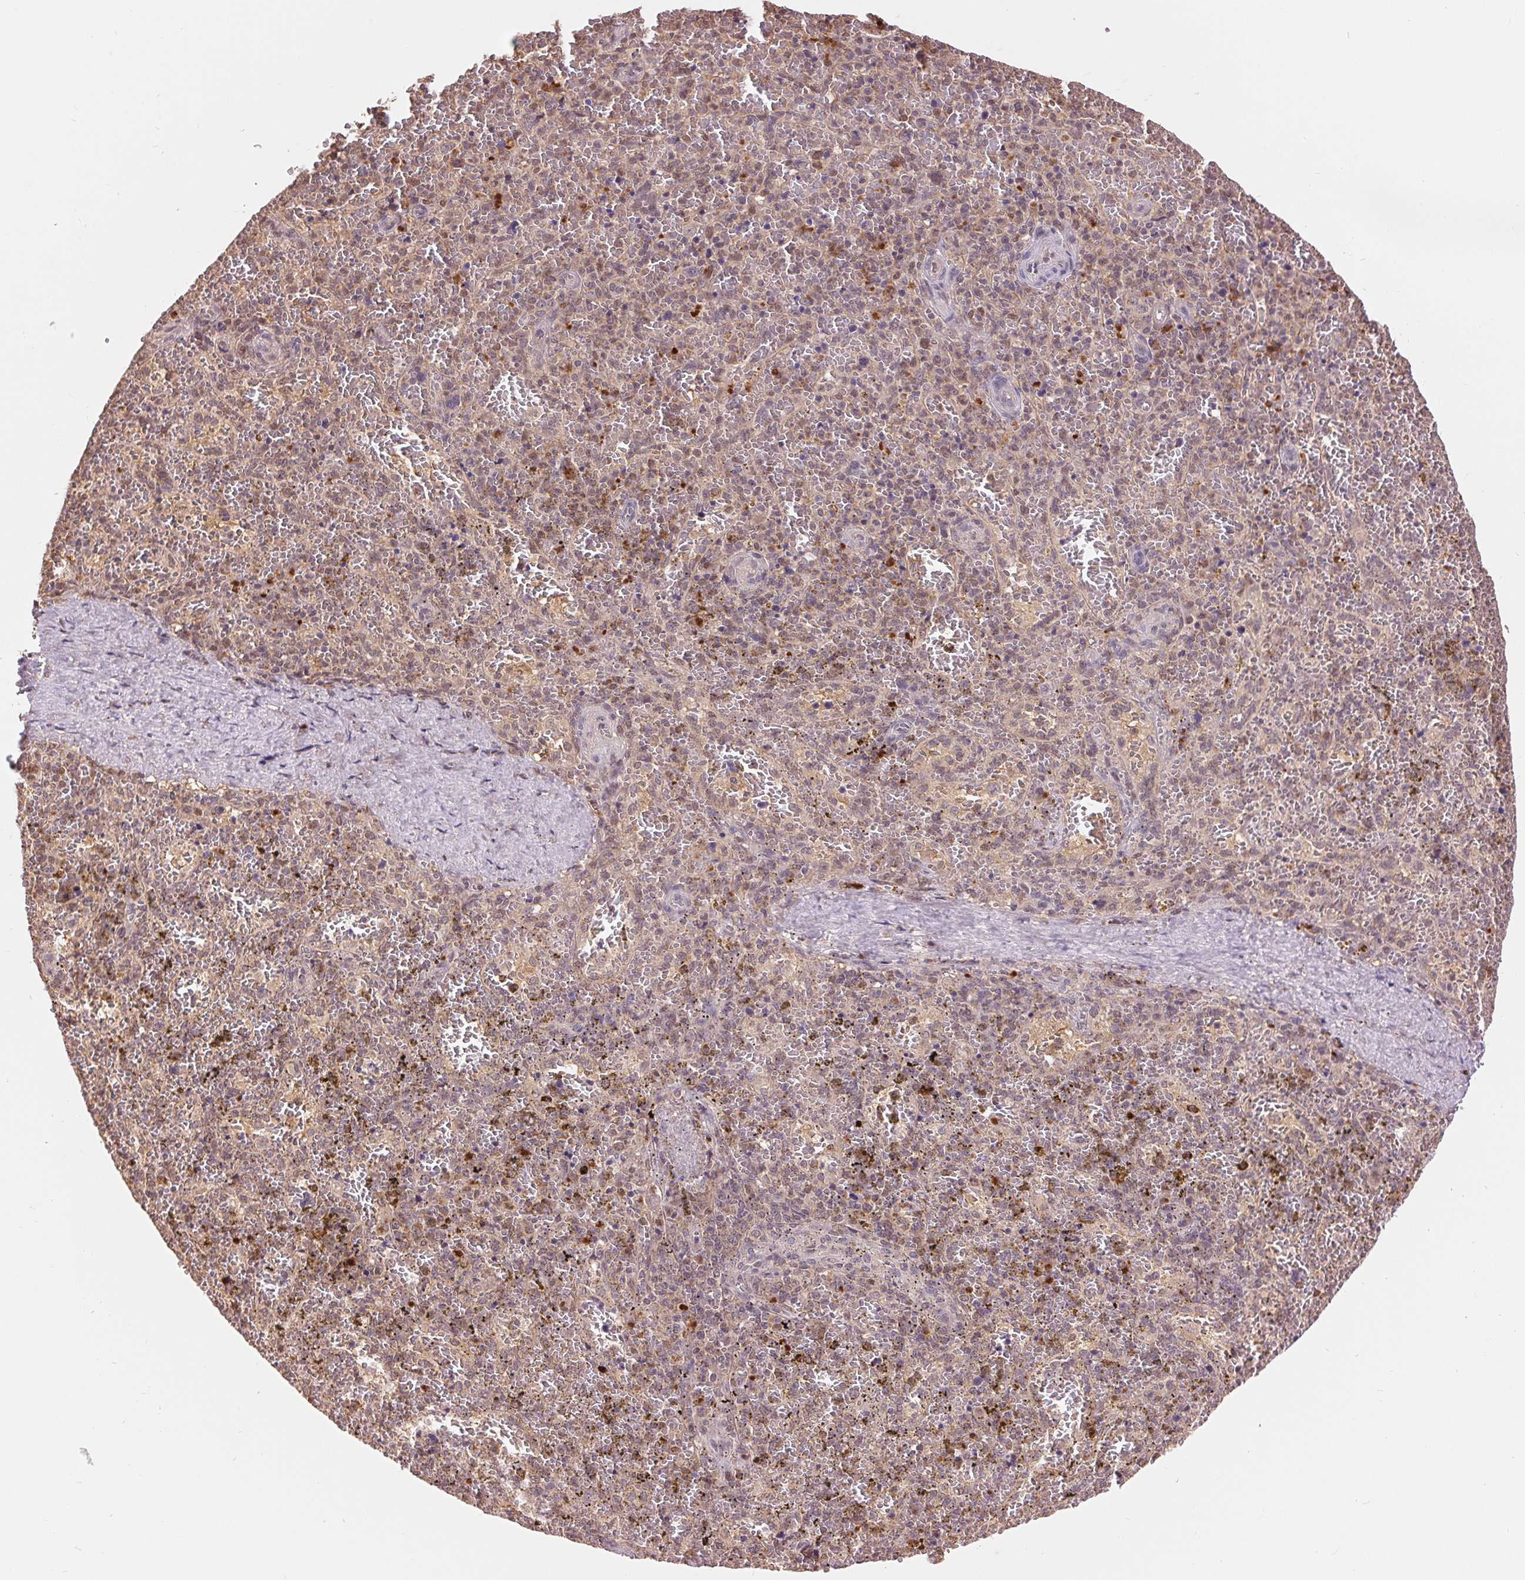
{"staining": {"intensity": "weak", "quantity": "25%-75%", "location": "nuclear"}, "tissue": "spleen", "cell_type": "Cells in red pulp", "image_type": "normal", "snomed": [{"axis": "morphology", "description": "Normal tissue, NOS"}, {"axis": "topography", "description": "Spleen"}], "caption": "Protein staining reveals weak nuclear positivity in approximately 25%-75% of cells in red pulp in benign spleen.", "gene": "TMEM273", "patient": {"sex": "female", "age": 50}}